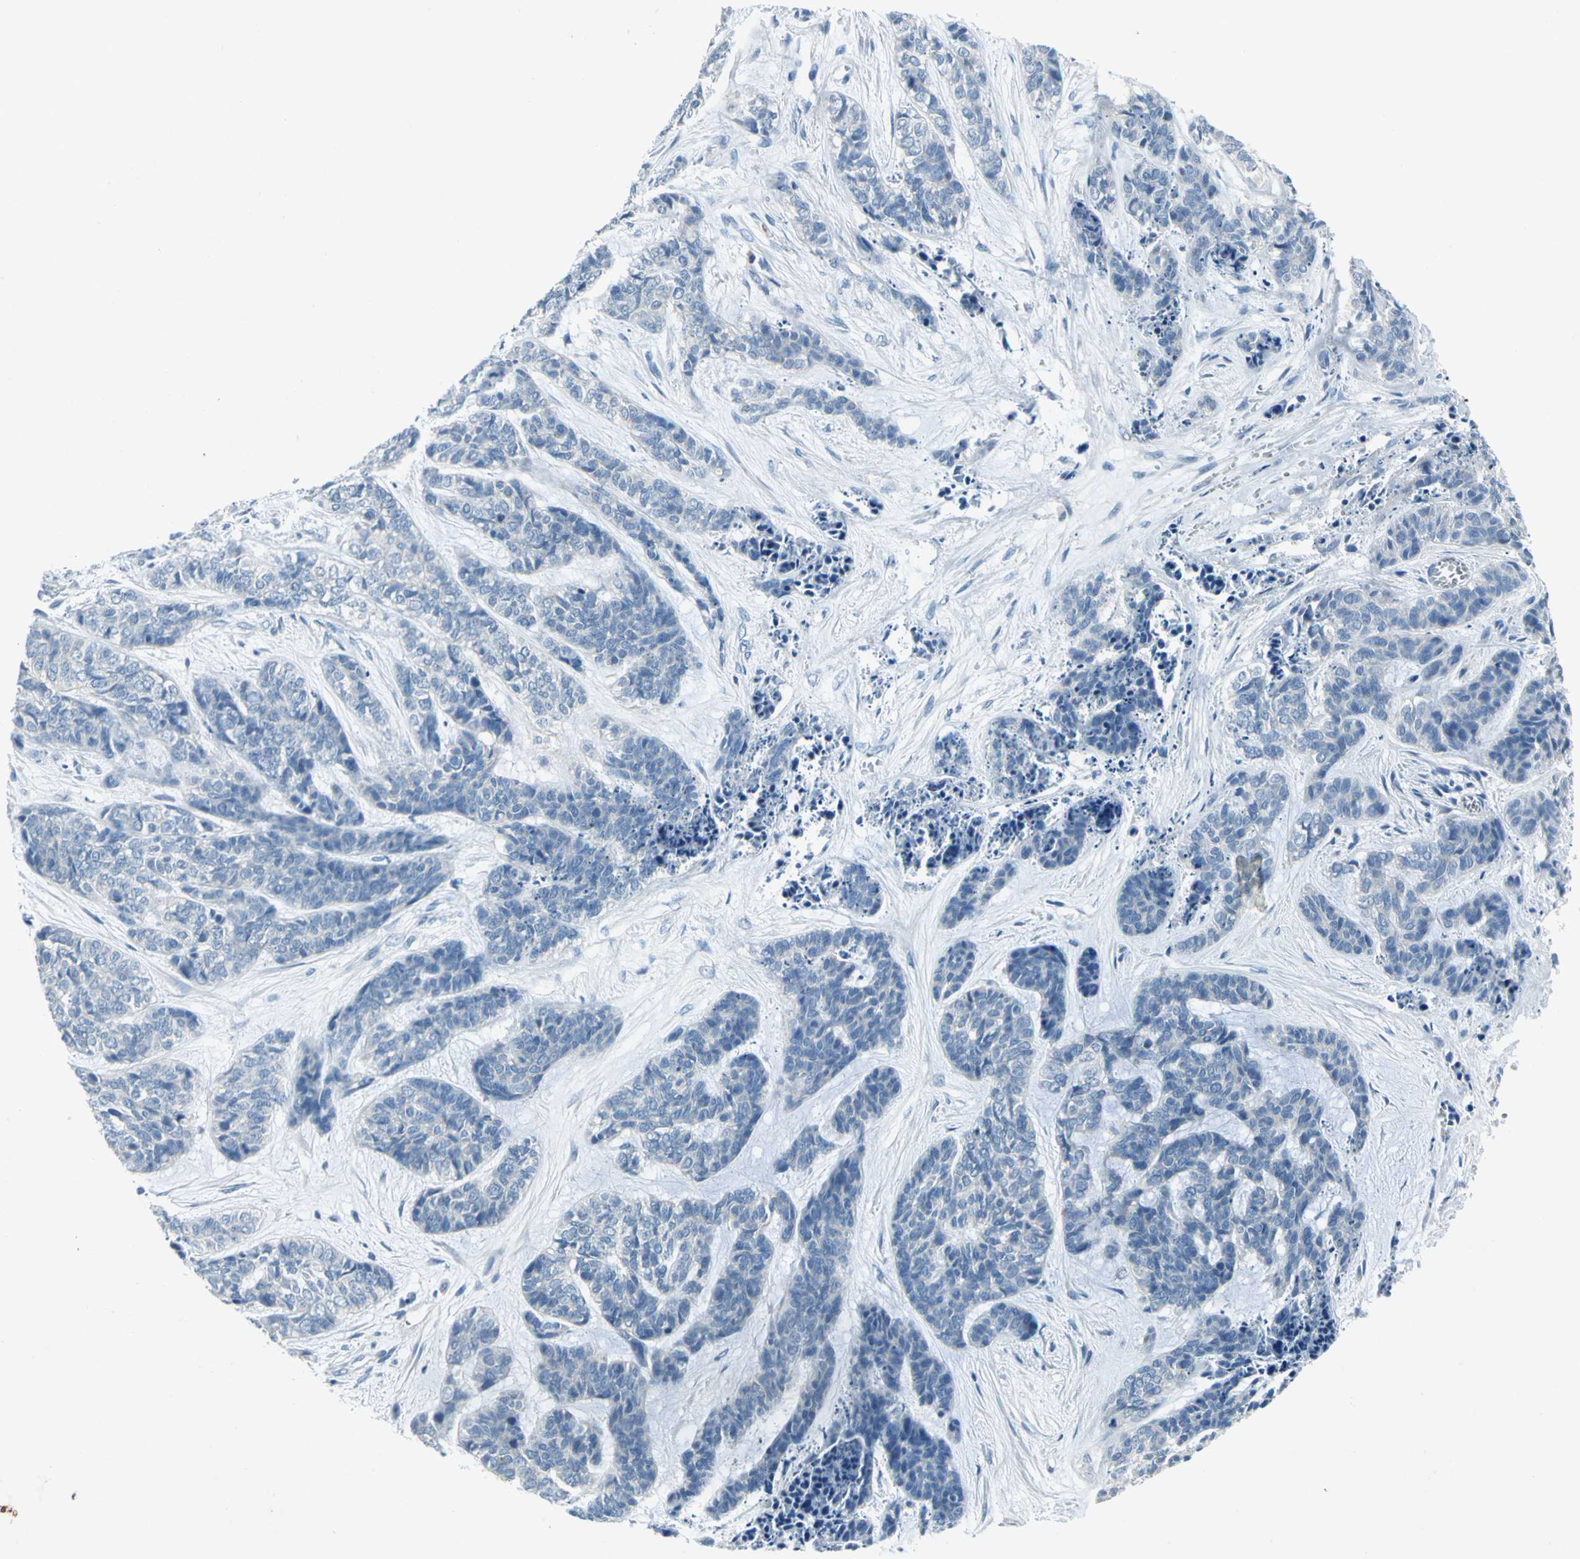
{"staining": {"intensity": "negative", "quantity": "none", "location": "none"}, "tissue": "skin cancer", "cell_type": "Tumor cells", "image_type": "cancer", "snomed": [{"axis": "morphology", "description": "Basal cell carcinoma"}, {"axis": "topography", "description": "Skin"}], "caption": "A histopathology image of human skin cancer is negative for staining in tumor cells.", "gene": "PTGDS", "patient": {"sex": "female", "age": 64}}